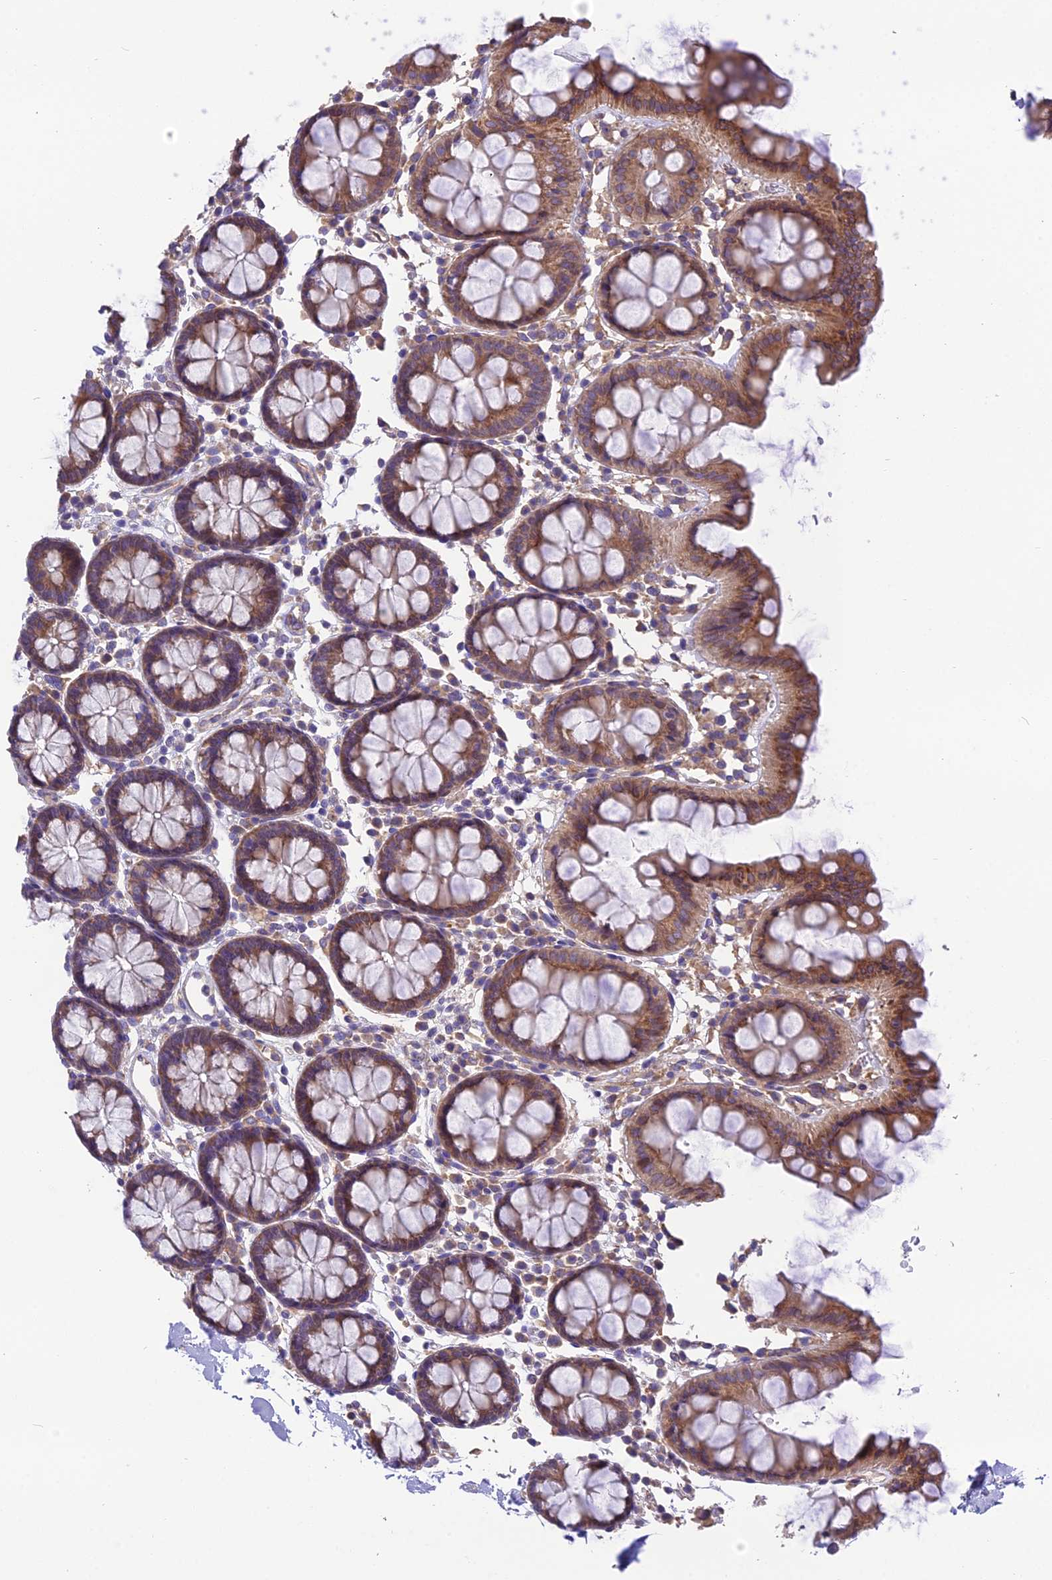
{"staining": {"intensity": "negative", "quantity": "none", "location": "none"}, "tissue": "colon", "cell_type": "Endothelial cells", "image_type": "normal", "snomed": [{"axis": "morphology", "description": "Normal tissue, NOS"}, {"axis": "topography", "description": "Colon"}], "caption": "IHC of unremarkable human colon reveals no expression in endothelial cells.", "gene": "BLOC1S4", "patient": {"sex": "male", "age": 75}}